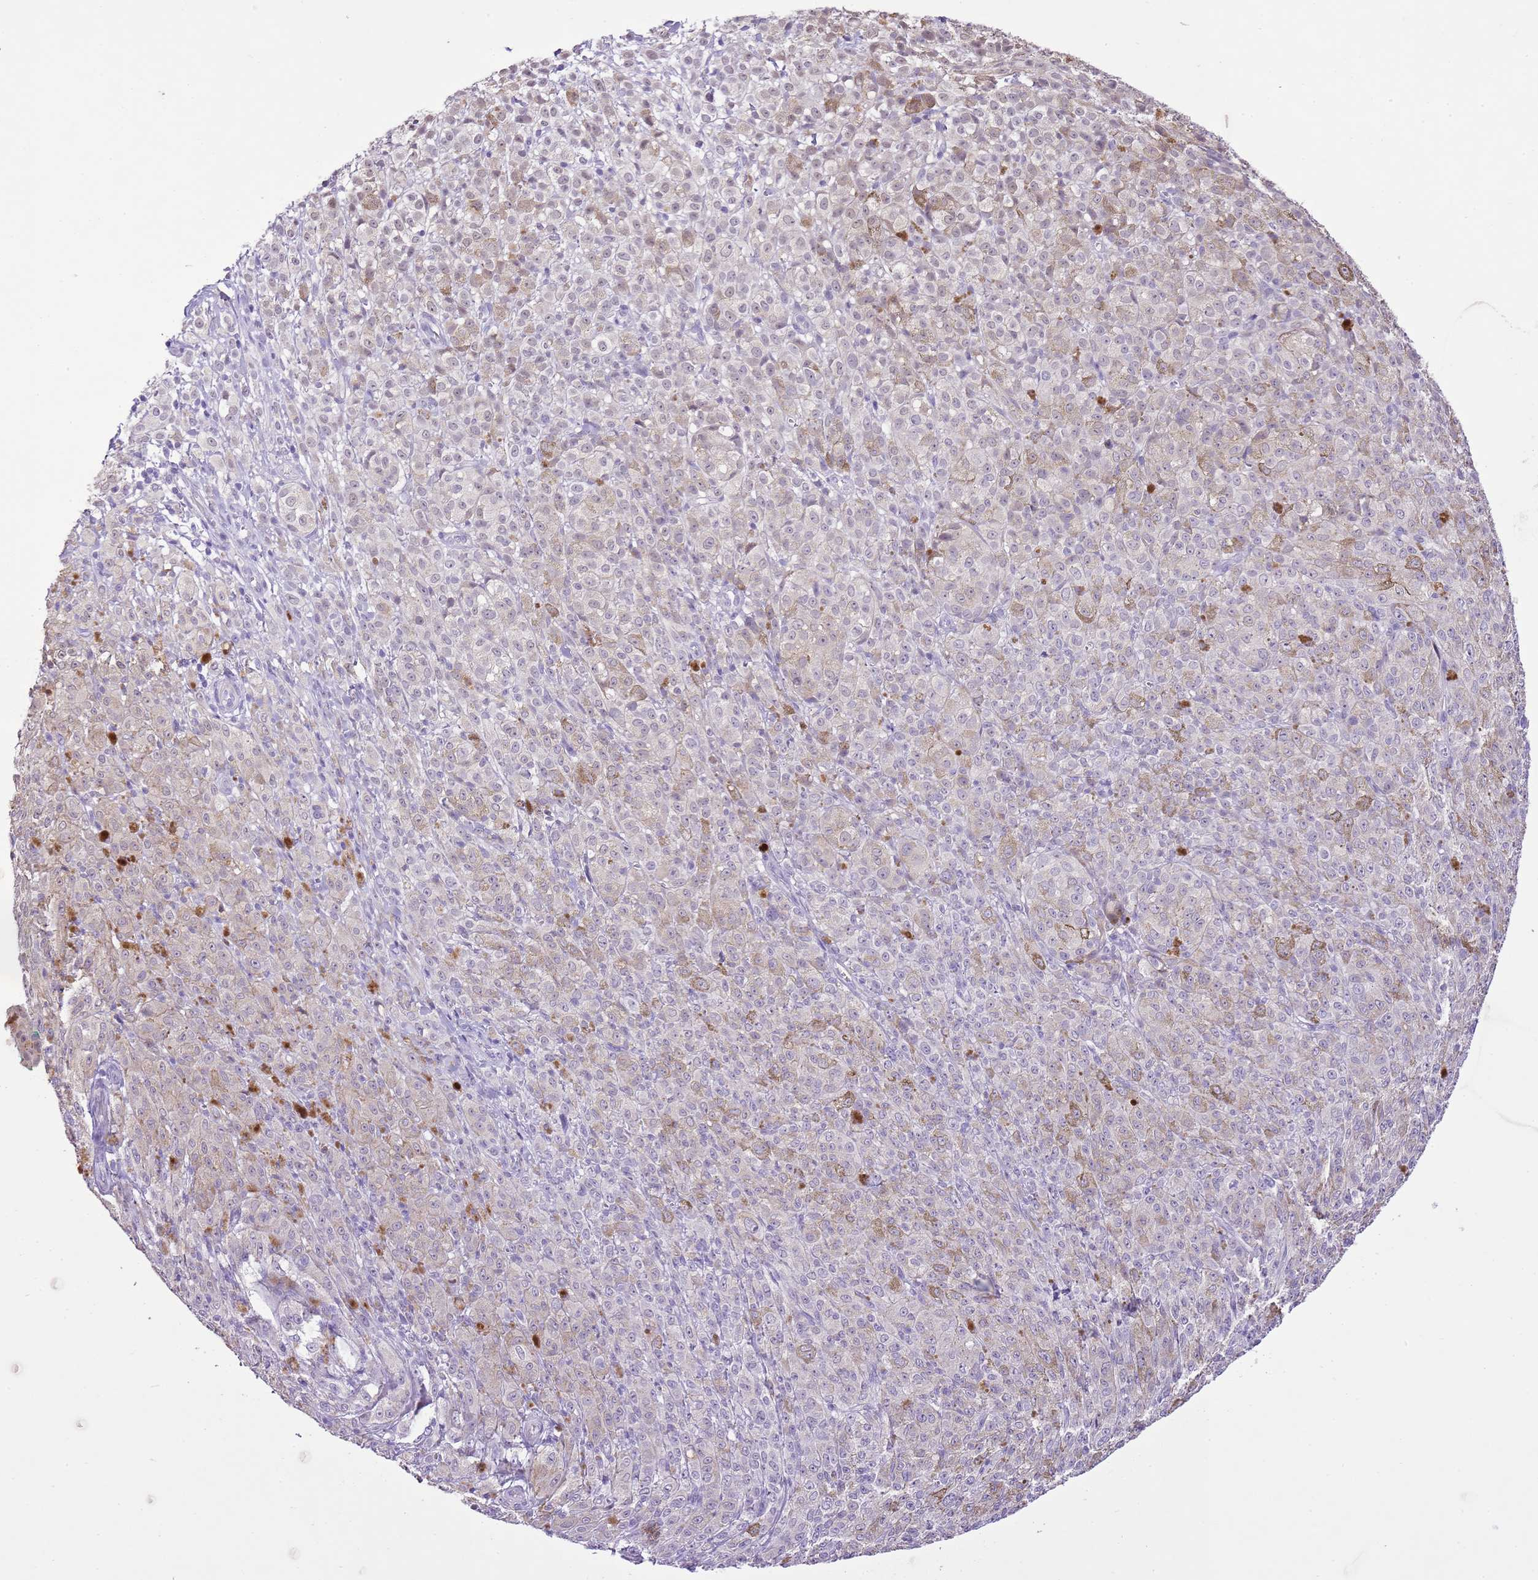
{"staining": {"intensity": "negative", "quantity": "none", "location": "none"}, "tissue": "melanoma", "cell_type": "Tumor cells", "image_type": "cancer", "snomed": [{"axis": "morphology", "description": "Malignant melanoma, NOS"}, {"axis": "topography", "description": "Skin"}], "caption": "Tumor cells show no significant expression in malignant melanoma.", "gene": "XPO7", "patient": {"sex": "female", "age": 52}}